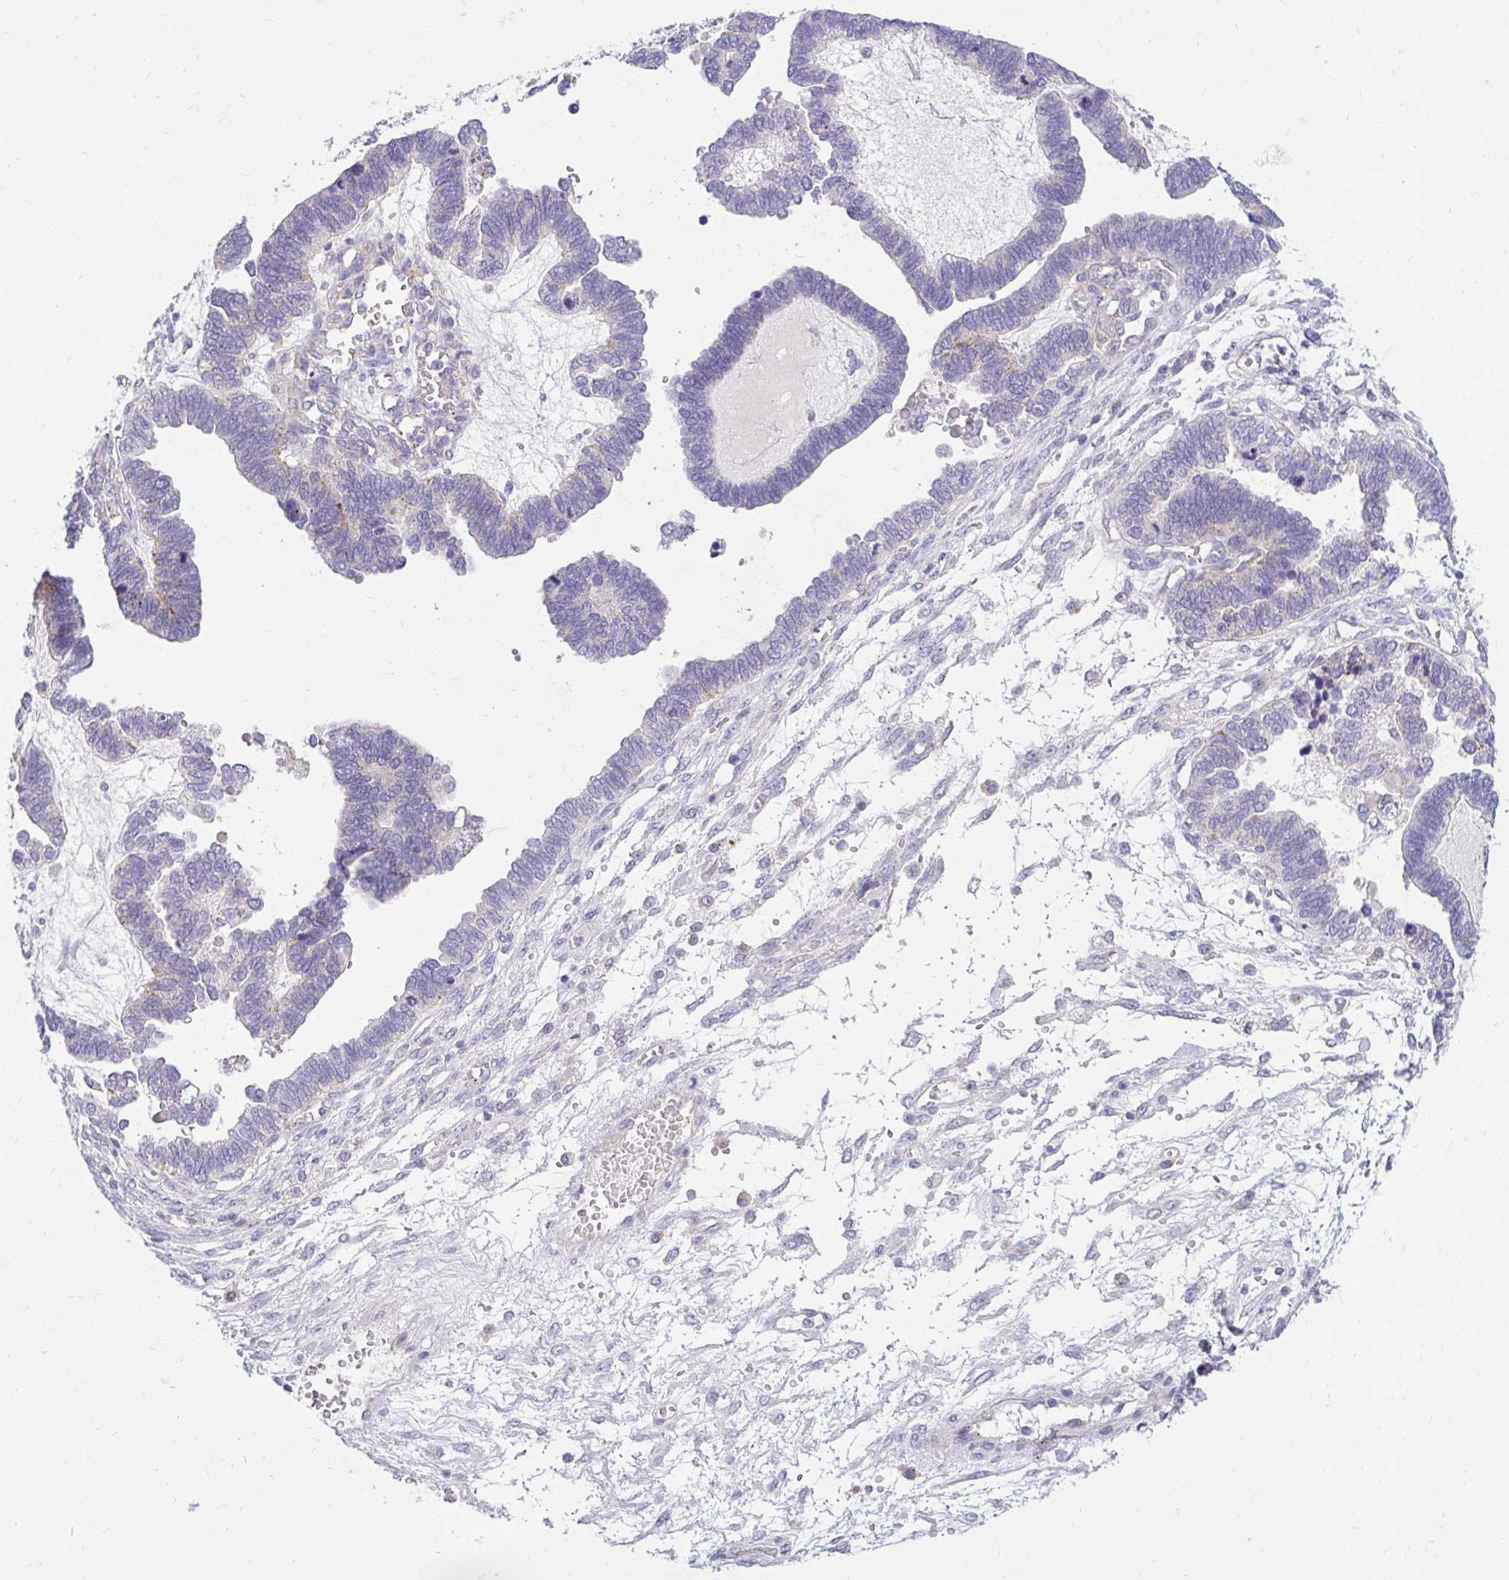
{"staining": {"intensity": "negative", "quantity": "none", "location": "none"}, "tissue": "ovarian cancer", "cell_type": "Tumor cells", "image_type": "cancer", "snomed": [{"axis": "morphology", "description": "Cystadenocarcinoma, serous, NOS"}, {"axis": "topography", "description": "Ovary"}], "caption": "Immunohistochemistry (IHC) photomicrograph of neoplastic tissue: human ovarian serous cystadenocarcinoma stained with DAB (3,3'-diaminobenzidine) reveals no significant protein positivity in tumor cells.", "gene": "PKN3", "patient": {"sex": "female", "age": 51}}